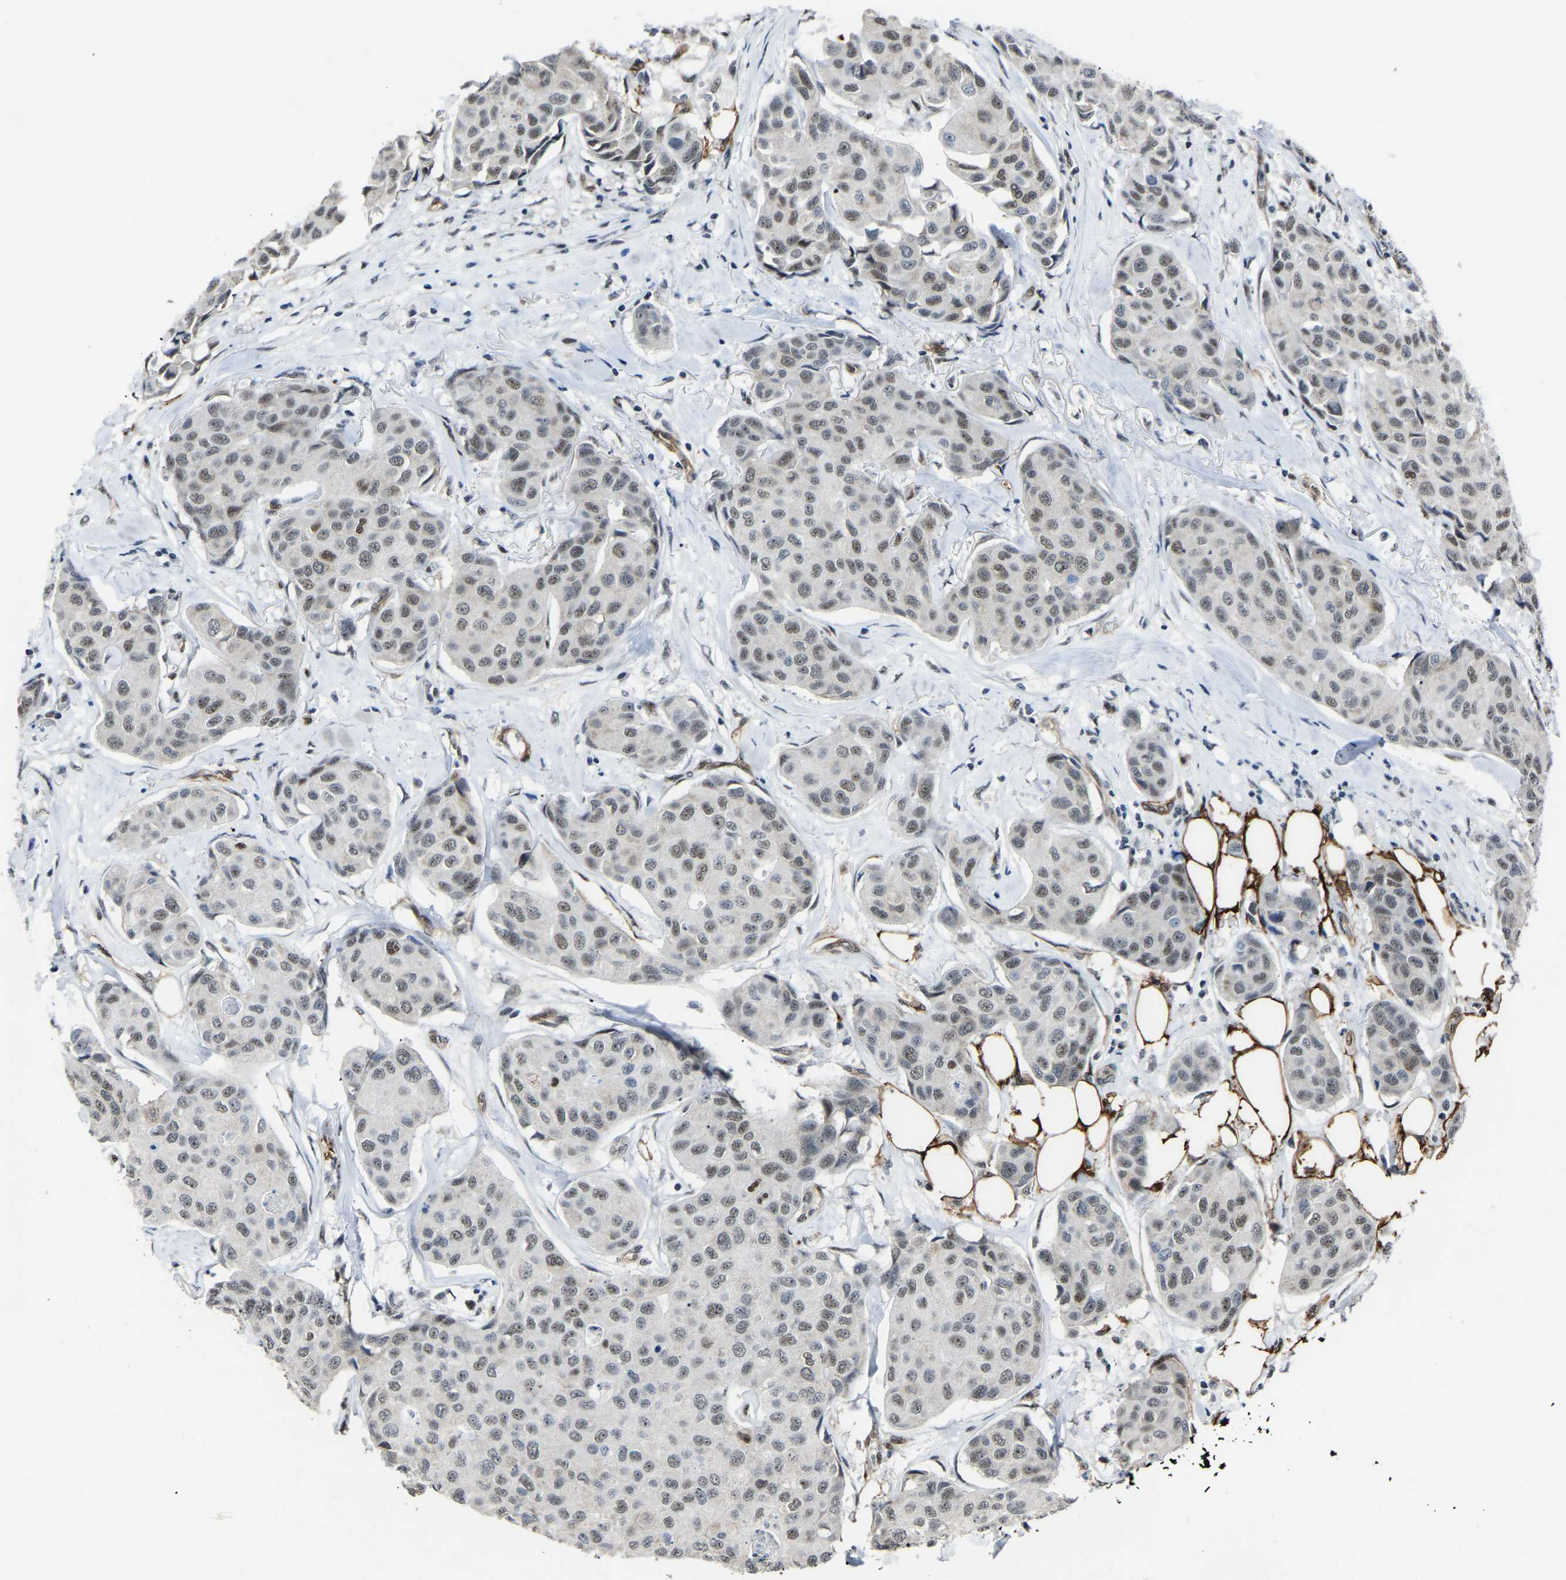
{"staining": {"intensity": "weak", "quantity": "25%-75%", "location": "nuclear"}, "tissue": "breast cancer", "cell_type": "Tumor cells", "image_type": "cancer", "snomed": [{"axis": "morphology", "description": "Duct carcinoma"}, {"axis": "topography", "description": "Breast"}], "caption": "This is an image of immunohistochemistry staining of breast infiltrating ductal carcinoma, which shows weak expression in the nuclear of tumor cells.", "gene": "DDX5", "patient": {"sex": "female", "age": 80}}